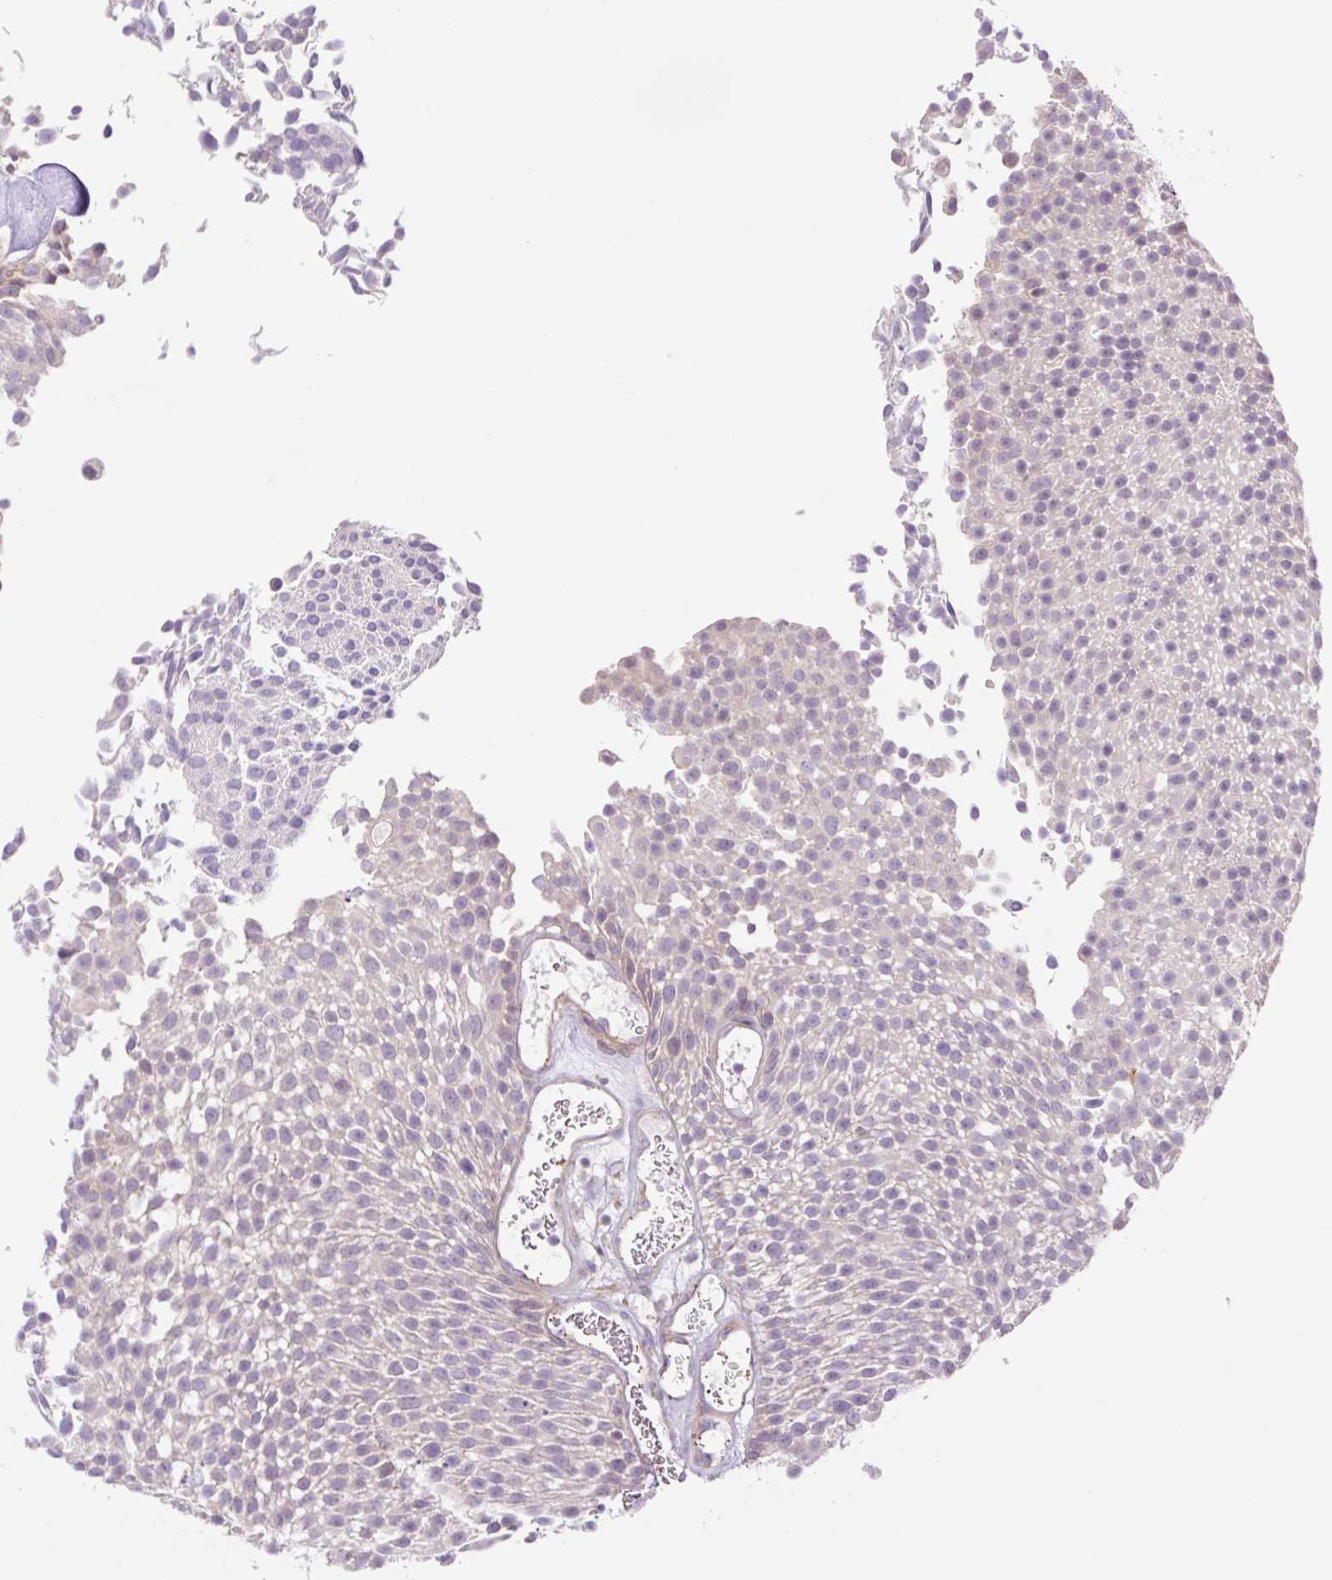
{"staining": {"intensity": "negative", "quantity": "none", "location": "none"}, "tissue": "urothelial cancer", "cell_type": "Tumor cells", "image_type": "cancer", "snomed": [{"axis": "morphology", "description": "Urothelial carcinoma, Low grade"}, {"axis": "topography", "description": "Urinary bladder"}], "caption": "Urothelial cancer stained for a protein using immunohistochemistry (IHC) displays no expression tumor cells.", "gene": "GRID2", "patient": {"sex": "female", "age": 79}}